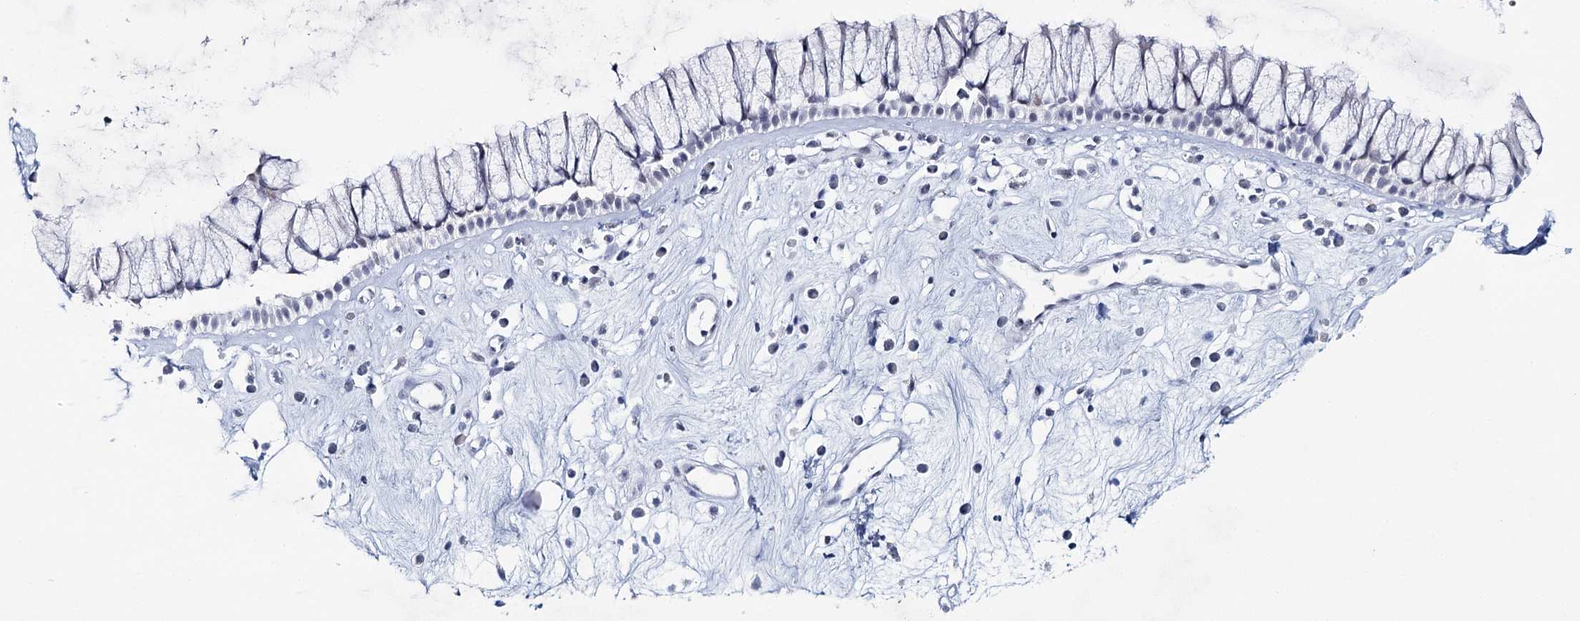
{"staining": {"intensity": "negative", "quantity": "none", "location": "none"}, "tissue": "nasopharynx", "cell_type": "Respiratory epithelial cells", "image_type": "normal", "snomed": [{"axis": "morphology", "description": "Normal tissue, NOS"}, {"axis": "morphology", "description": "Inflammation, NOS"}, {"axis": "topography", "description": "Nasopharynx"}], "caption": "There is no significant staining in respiratory epithelial cells of nasopharynx. The staining is performed using DAB (3,3'-diaminobenzidine) brown chromogen with nuclei counter-stained in using hematoxylin.", "gene": "ZC3H8", "patient": {"sex": "male", "age": 29}}